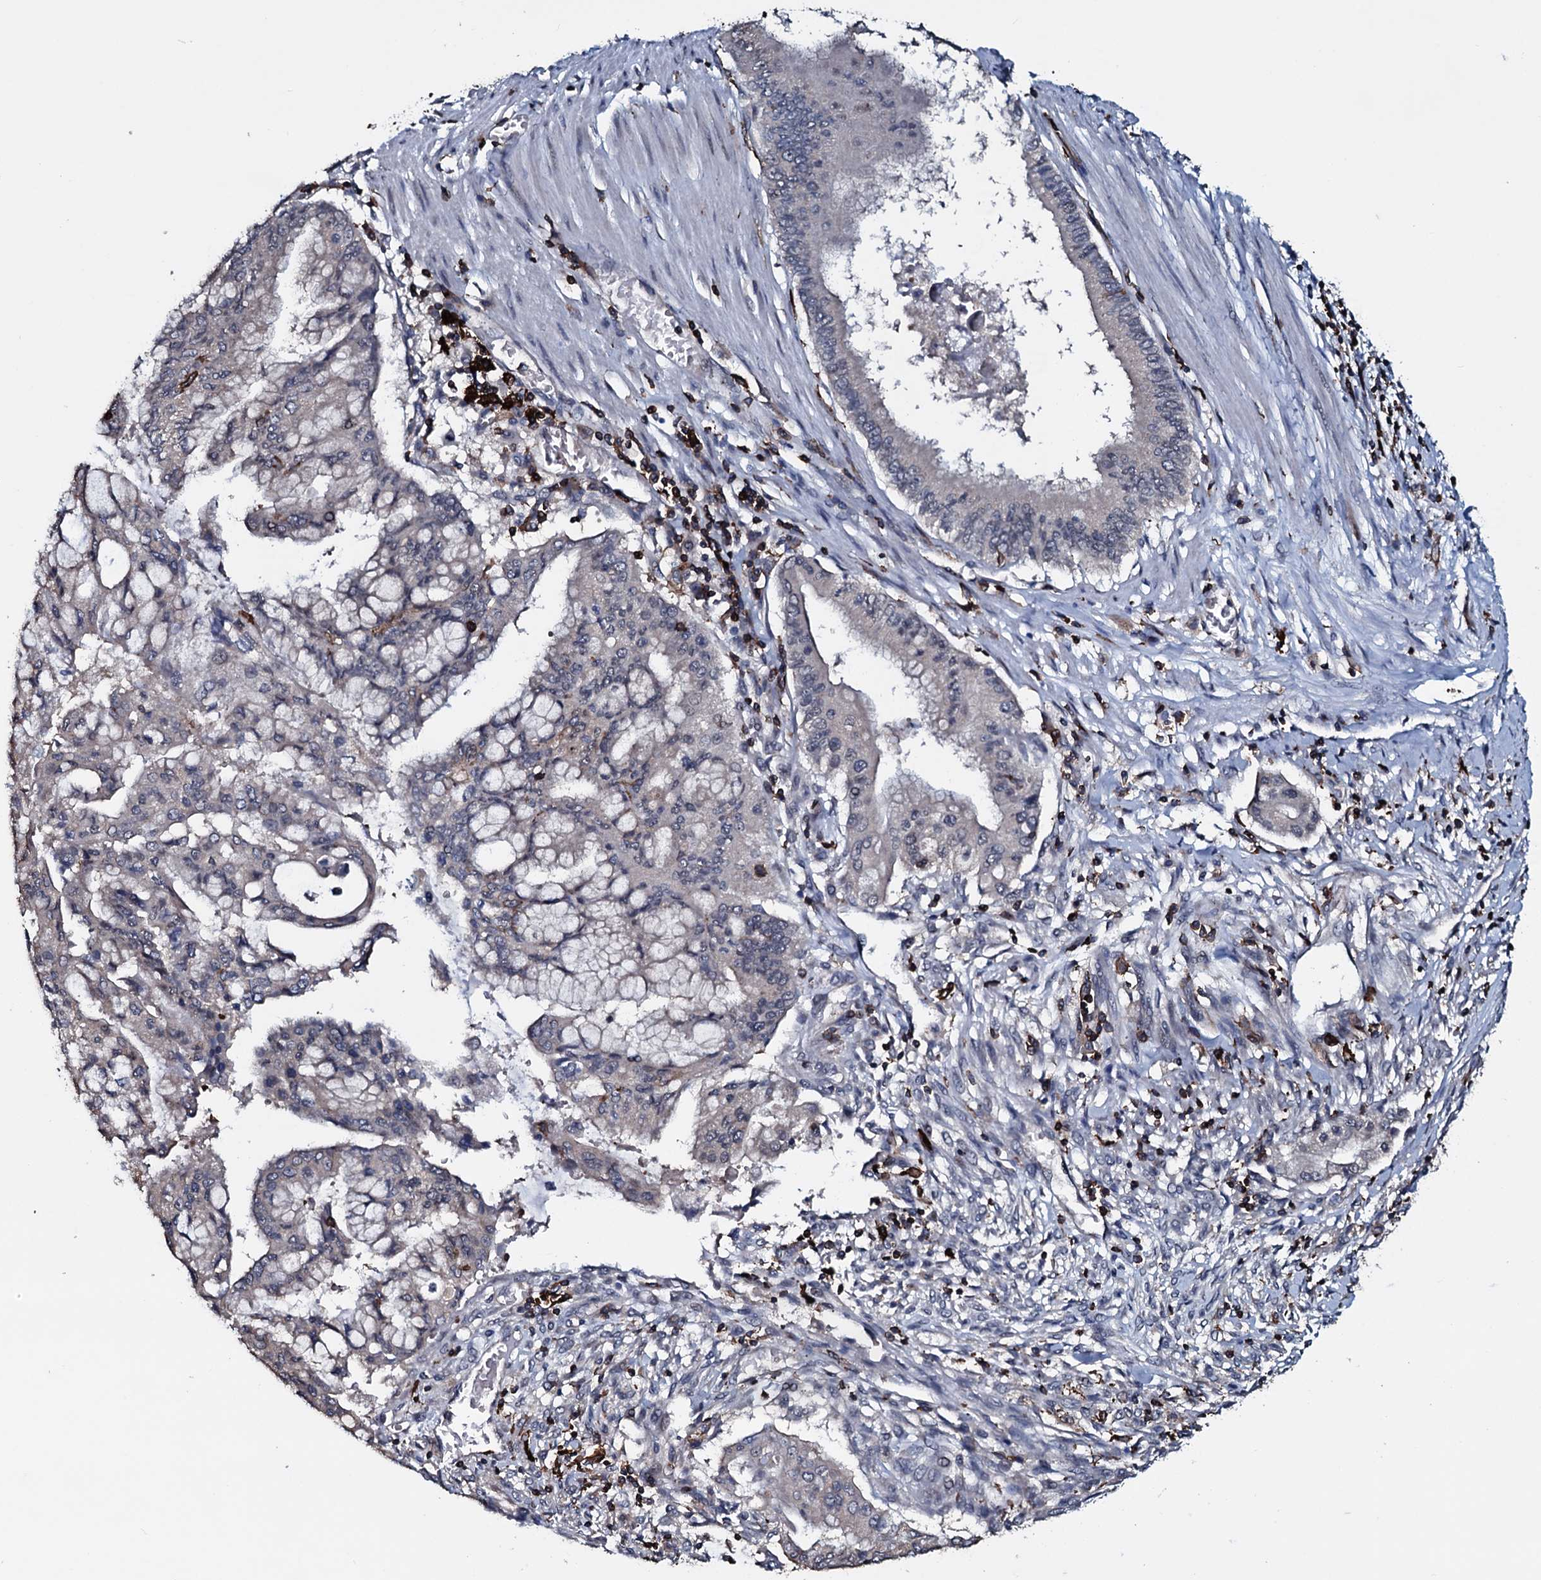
{"staining": {"intensity": "negative", "quantity": "none", "location": "none"}, "tissue": "pancreatic cancer", "cell_type": "Tumor cells", "image_type": "cancer", "snomed": [{"axis": "morphology", "description": "Adenocarcinoma, NOS"}, {"axis": "topography", "description": "Pancreas"}], "caption": "Tumor cells are negative for brown protein staining in pancreatic cancer (adenocarcinoma). Brightfield microscopy of immunohistochemistry stained with DAB (3,3'-diaminobenzidine) (brown) and hematoxylin (blue), captured at high magnification.", "gene": "OGFOD2", "patient": {"sex": "male", "age": 46}}